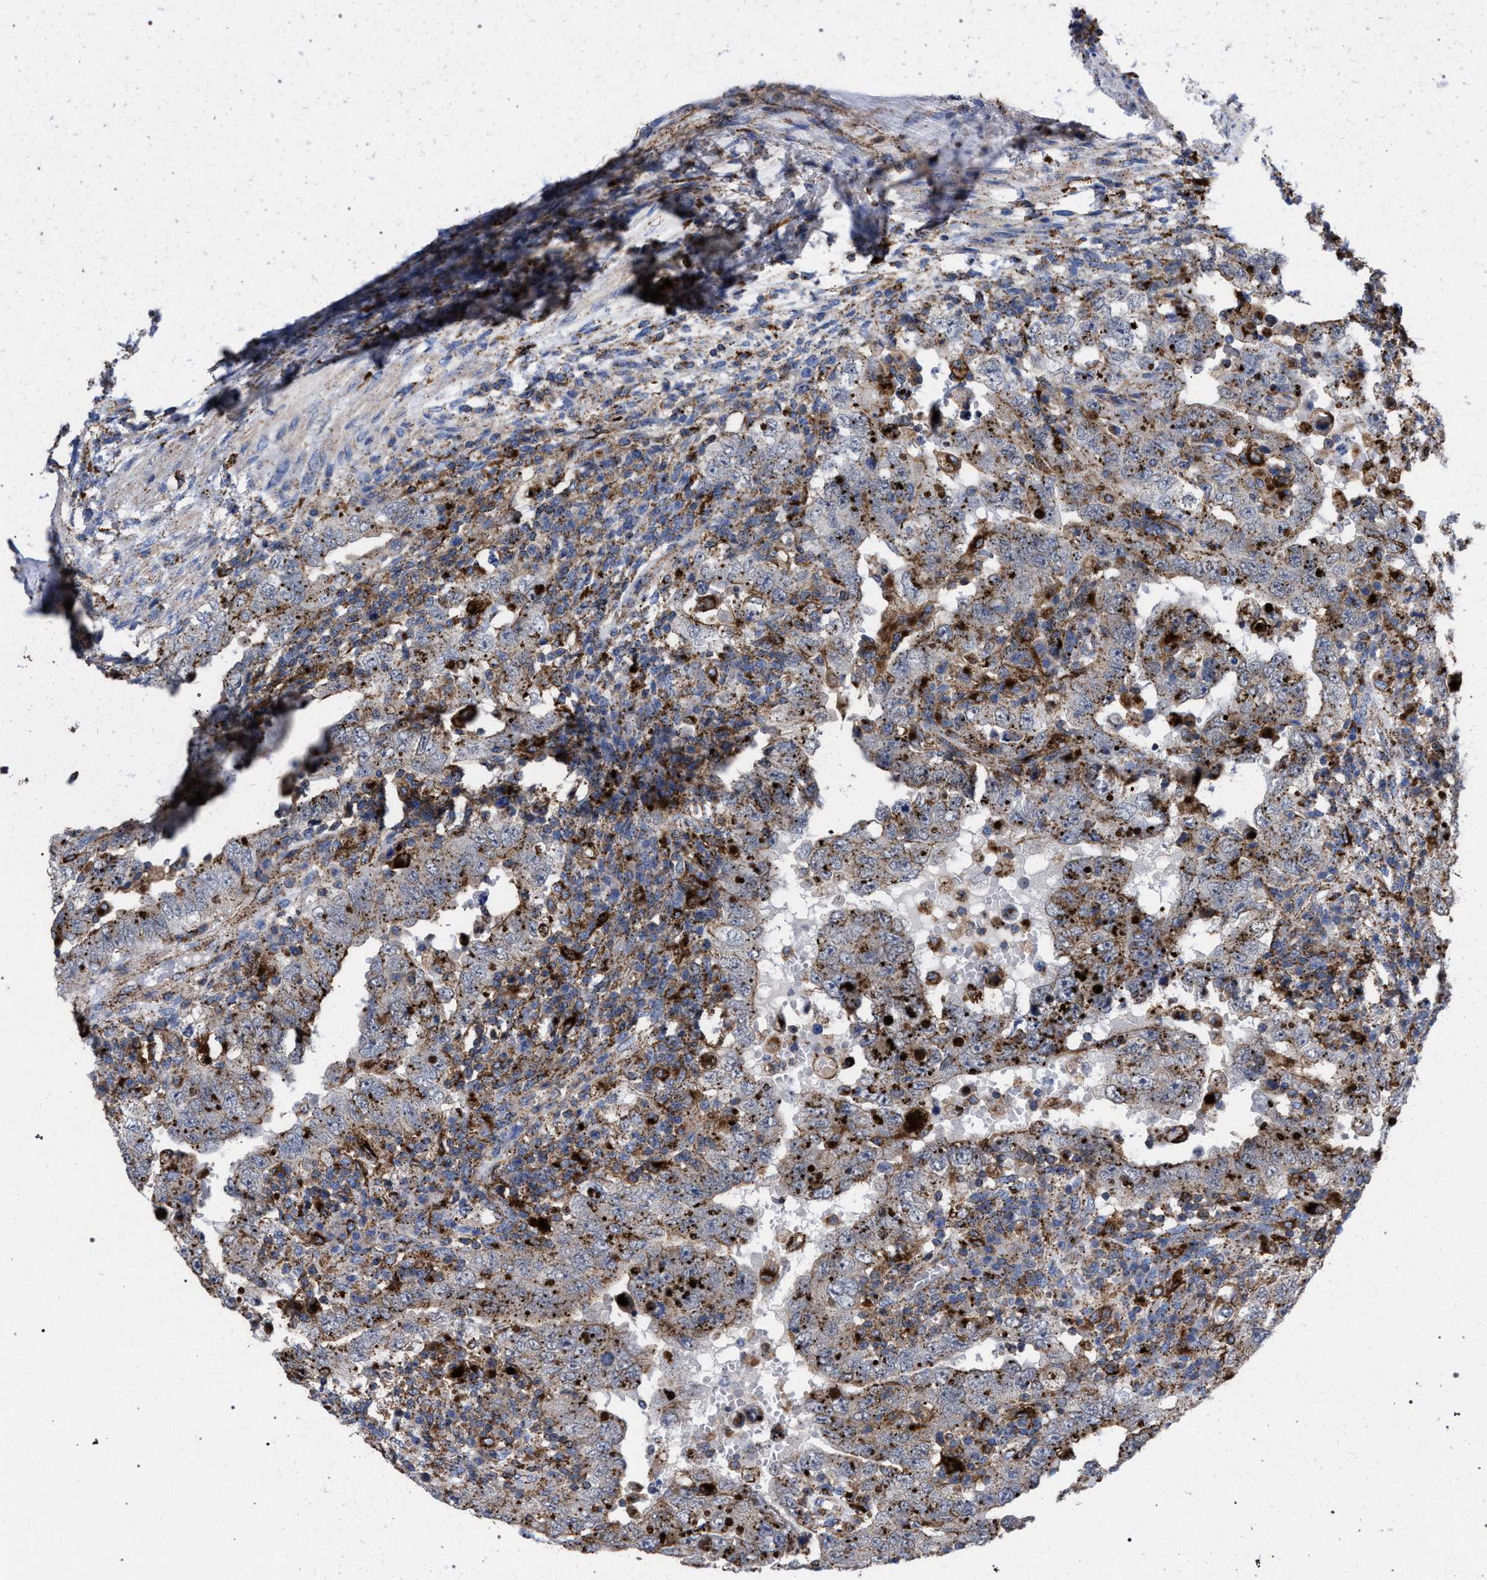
{"staining": {"intensity": "moderate", "quantity": ">75%", "location": "cytoplasmic/membranous"}, "tissue": "testis cancer", "cell_type": "Tumor cells", "image_type": "cancer", "snomed": [{"axis": "morphology", "description": "Carcinoma, Embryonal, NOS"}, {"axis": "topography", "description": "Testis"}], "caption": "An immunohistochemistry image of tumor tissue is shown. Protein staining in brown shows moderate cytoplasmic/membranous positivity in testis cancer (embryonal carcinoma) within tumor cells.", "gene": "PPT1", "patient": {"sex": "male", "age": 26}}